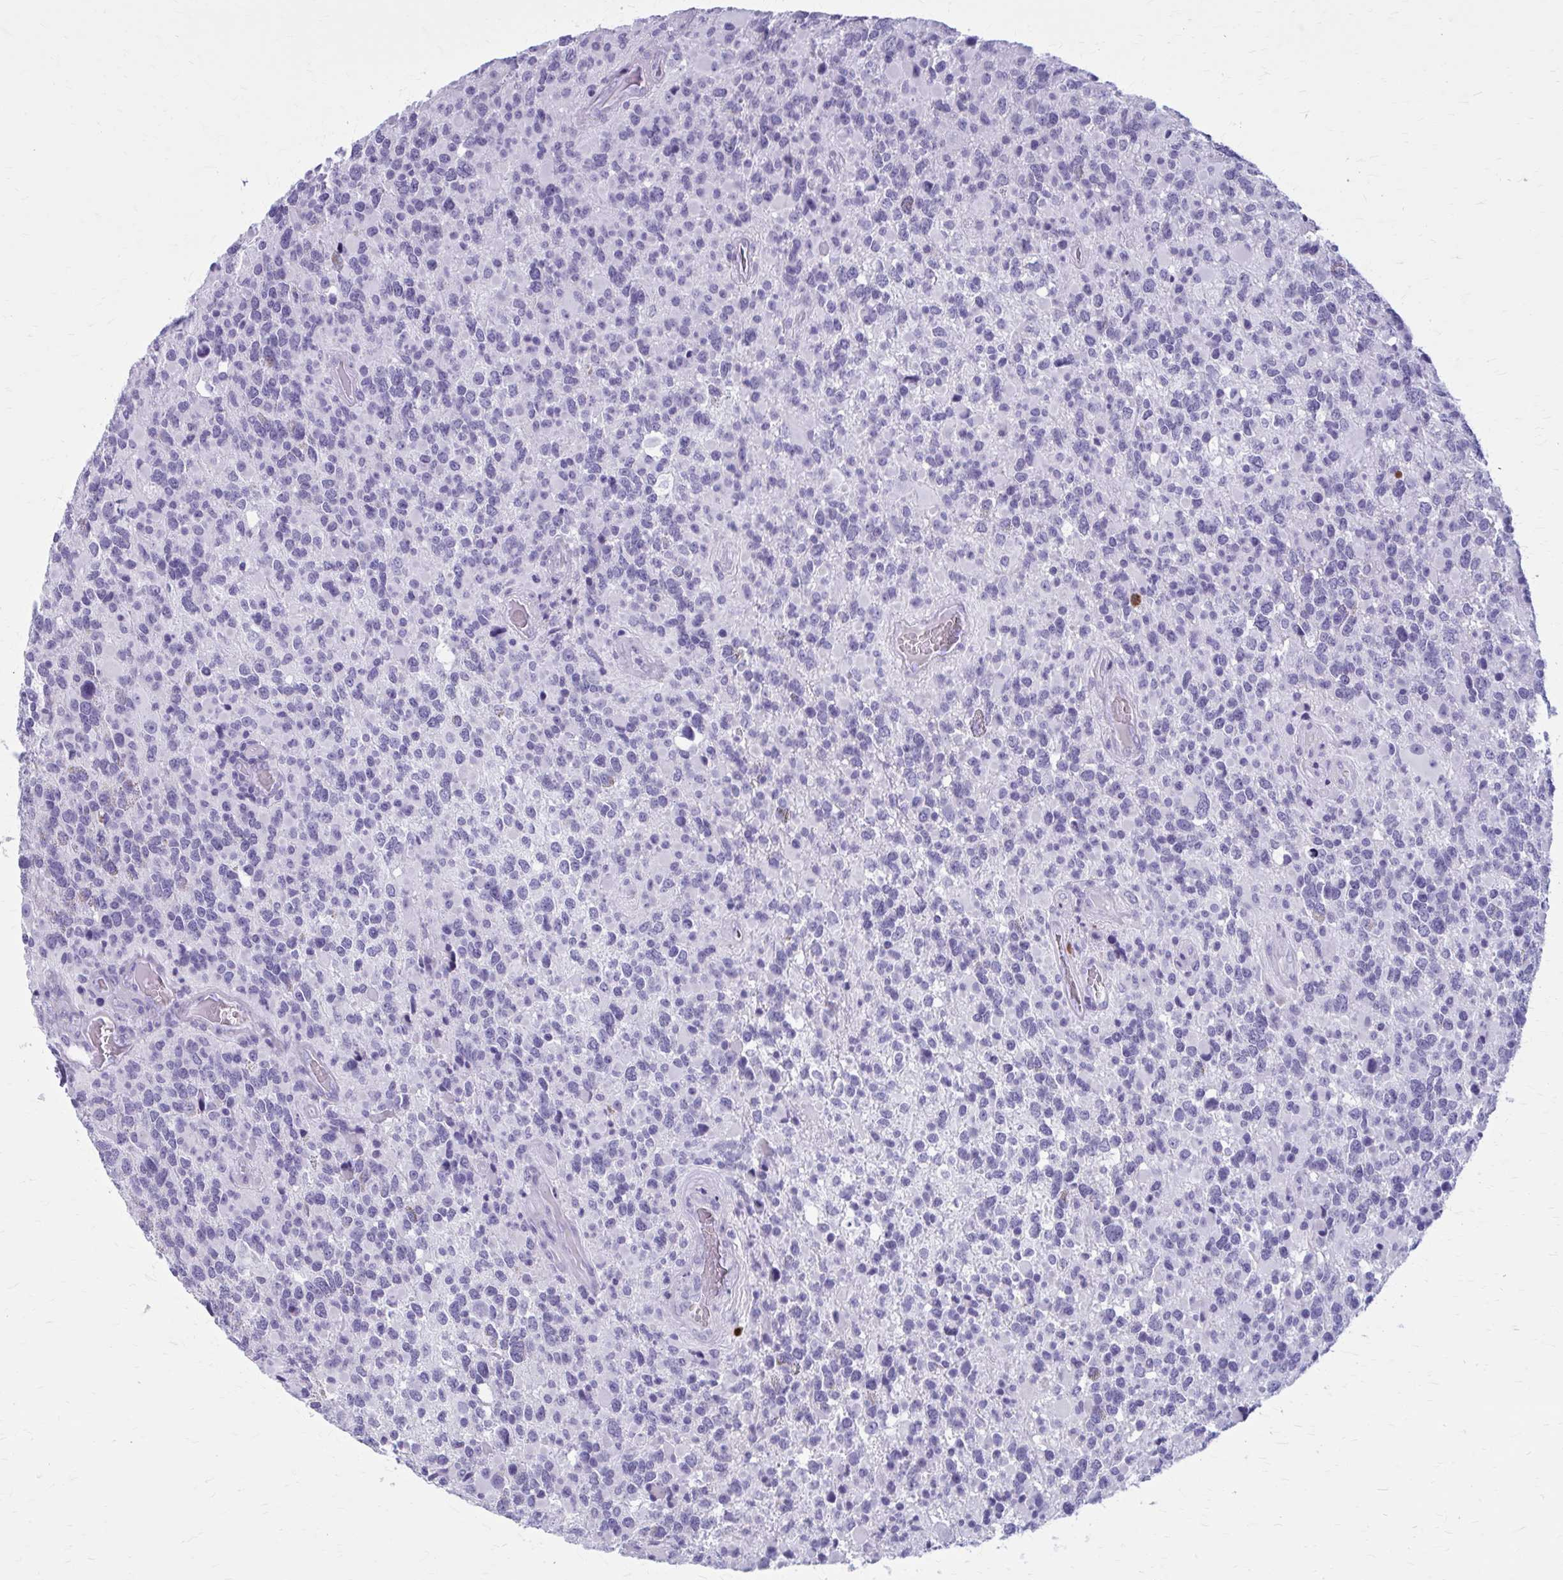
{"staining": {"intensity": "negative", "quantity": "none", "location": "none"}, "tissue": "glioma", "cell_type": "Tumor cells", "image_type": "cancer", "snomed": [{"axis": "morphology", "description": "Glioma, malignant, High grade"}, {"axis": "topography", "description": "Brain"}], "caption": "Tumor cells are negative for brown protein staining in malignant glioma (high-grade). (DAB (3,3'-diaminobenzidine) IHC visualized using brightfield microscopy, high magnification).", "gene": "ZDHHC7", "patient": {"sex": "female", "age": 40}}